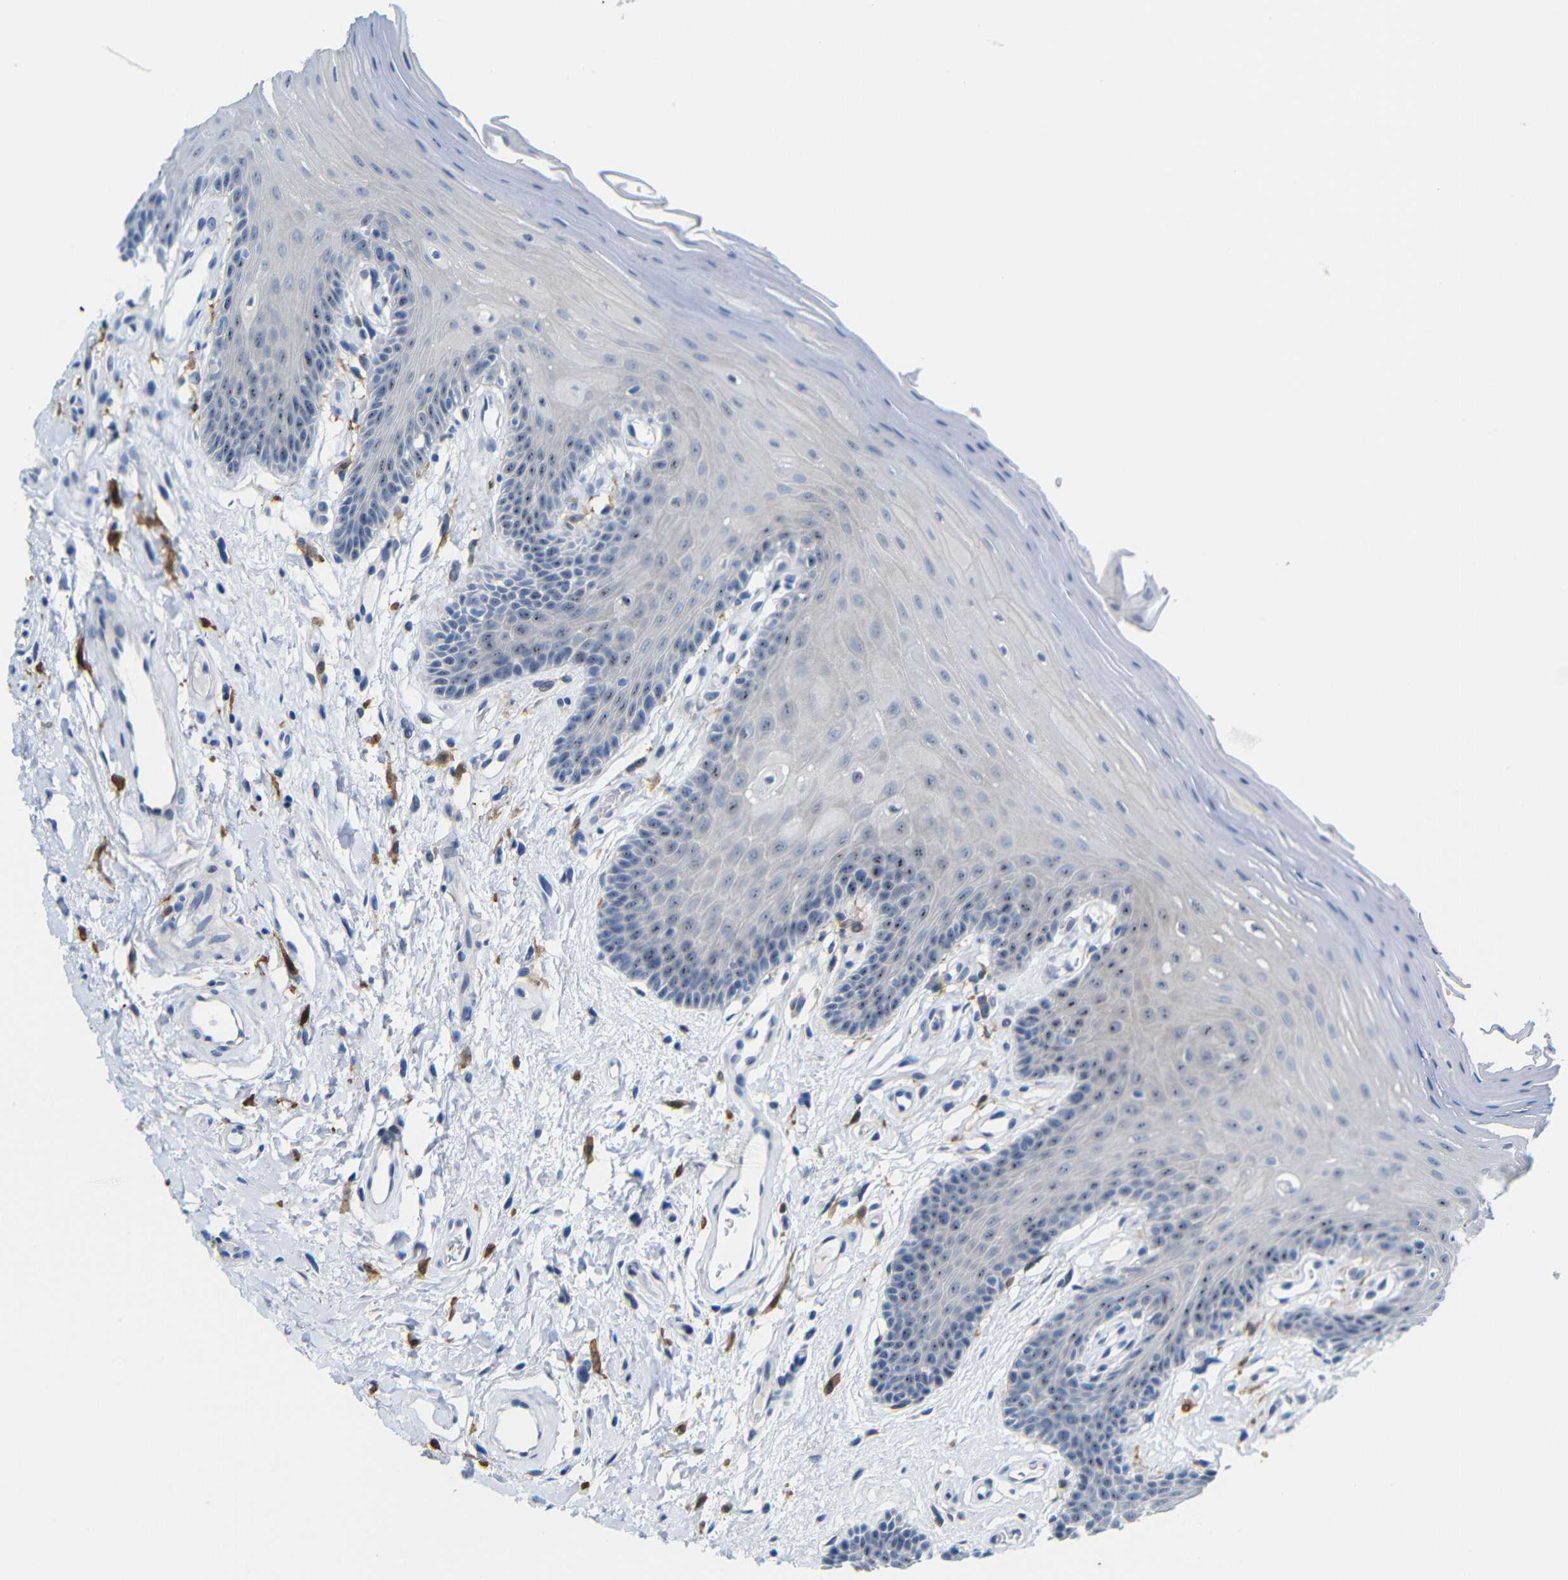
{"staining": {"intensity": "moderate", "quantity": "25%-75%", "location": "nuclear"}, "tissue": "oral mucosa", "cell_type": "Squamous epithelial cells", "image_type": "normal", "snomed": [{"axis": "morphology", "description": "Normal tissue, NOS"}, {"axis": "morphology", "description": "Squamous cell carcinoma, NOS"}, {"axis": "topography", "description": "Skeletal muscle"}, {"axis": "topography", "description": "Adipose tissue"}, {"axis": "topography", "description": "Vascular tissue"}, {"axis": "topography", "description": "Oral tissue"}, {"axis": "topography", "description": "Peripheral nerve tissue"}, {"axis": "topography", "description": "Head-Neck"}], "caption": "The histopathology image displays staining of unremarkable oral mucosa, revealing moderate nuclear protein positivity (brown color) within squamous epithelial cells.", "gene": "C1orf210", "patient": {"sex": "male", "age": 71}}